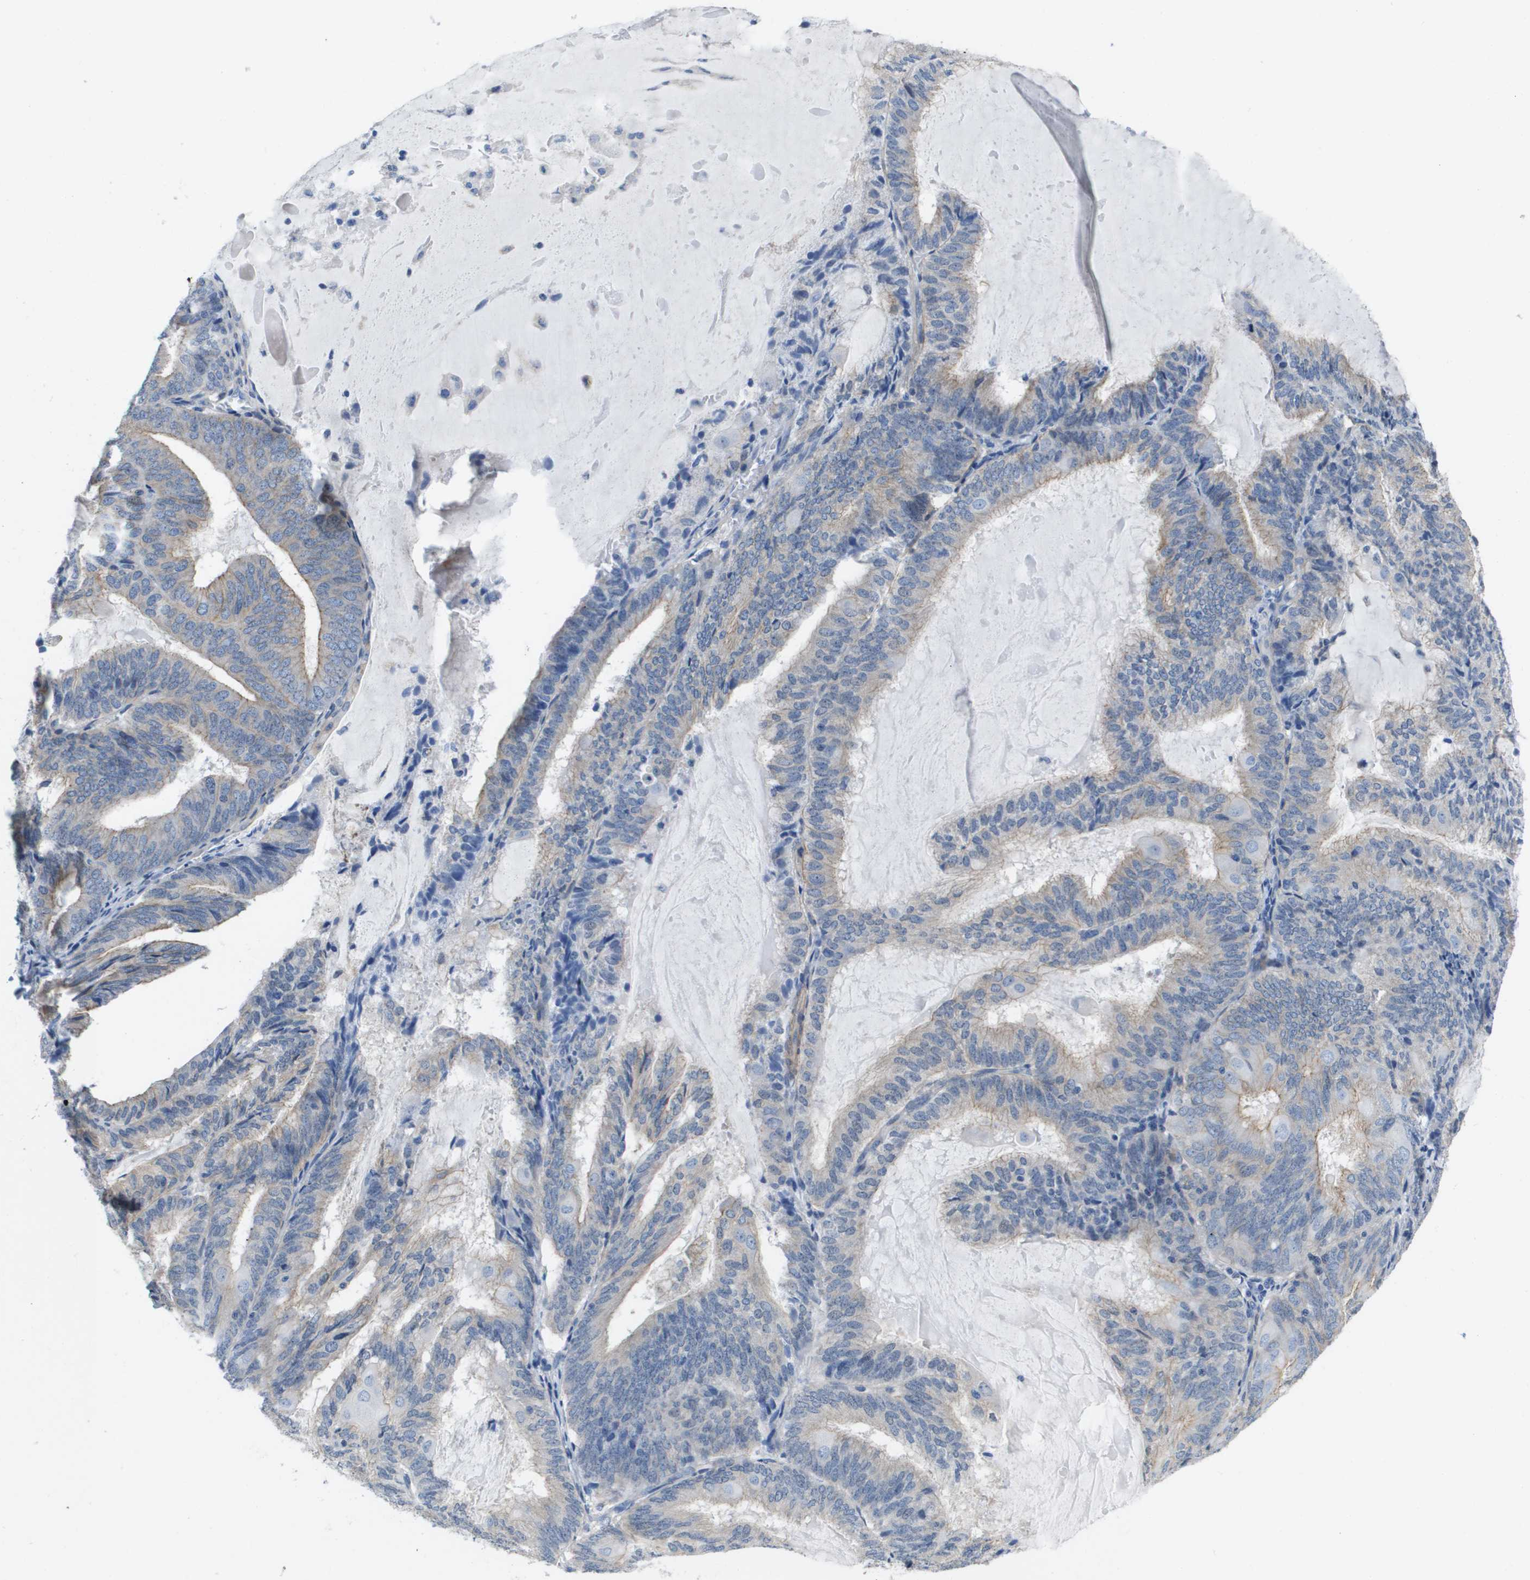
{"staining": {"intensity": "weak", "quantity": "<25%", "location": "cytoplasmic/membranous"}, "tissue": "endometrial cancer", "cell_type": "Tumor cells", "image_type": "cancer", "snomed": [{"axis": "morphology", "description": "Adenocarcinoma, NOS"}, {"axis": "topography", "description": "Endometrium"}], "caption": "DAB (3,3'-diaminobenzidine) immunohistochemical staining of endometrial cancer (adenocarcinoma) reveals no significant staining in tumor cells.", "gene": "LPP", "patient": {"sex": "female", "age": 81}}